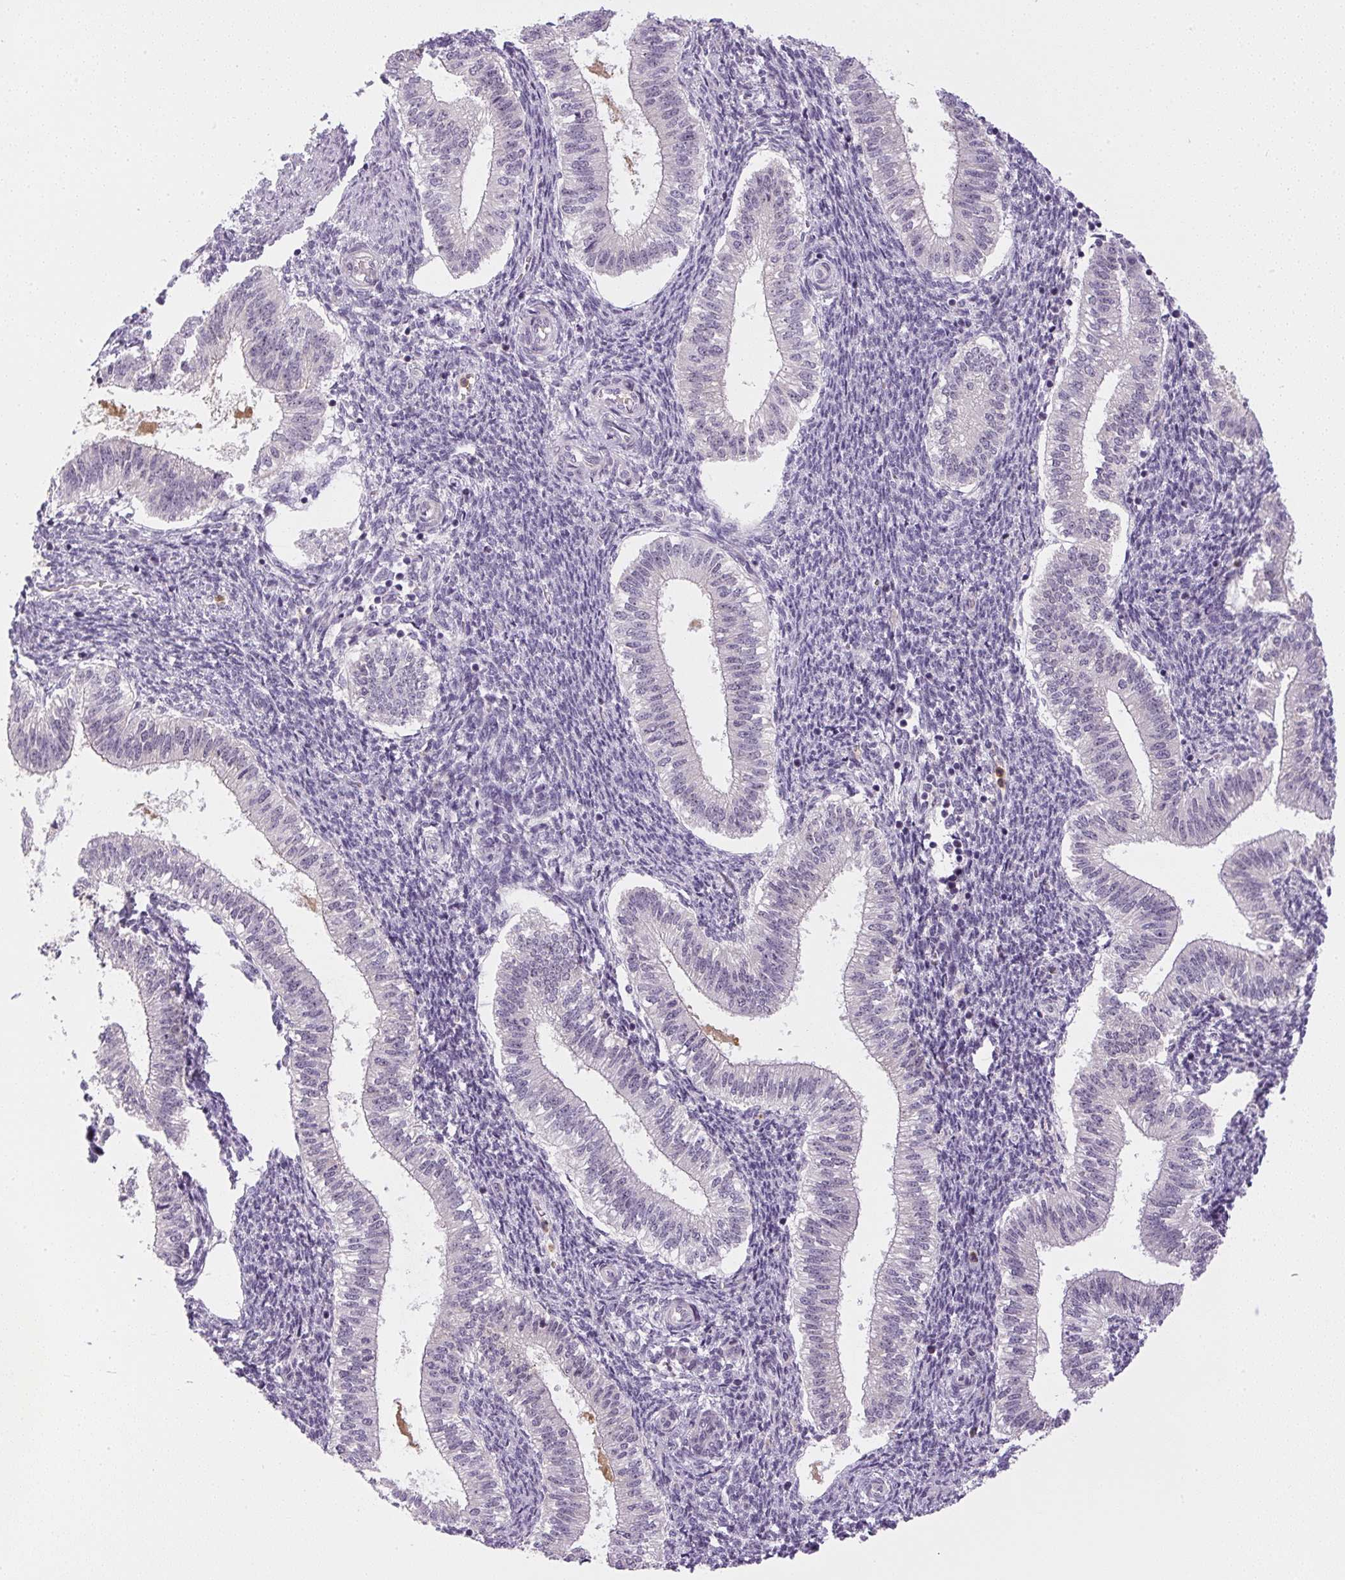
{"staining": {"intensity": "negative", "quantity": "none", "location": "none"}, "tissue": "endometrium", "cell_type": "Cells in endometrial stroma", "image_type": "normal", "snomed": [{"axis": "morphology", "description": "Normal tissue, NOS"}, {"axis": "topography", "description": "Endometrium"}], "caption": "This is an immunohistochemistry photomicrograph of unremarkable endometrium. There is no positivity in cells in endometrial stroma.", "gene": "SGF29", "patient": {"sex": "female", "age": 25}}